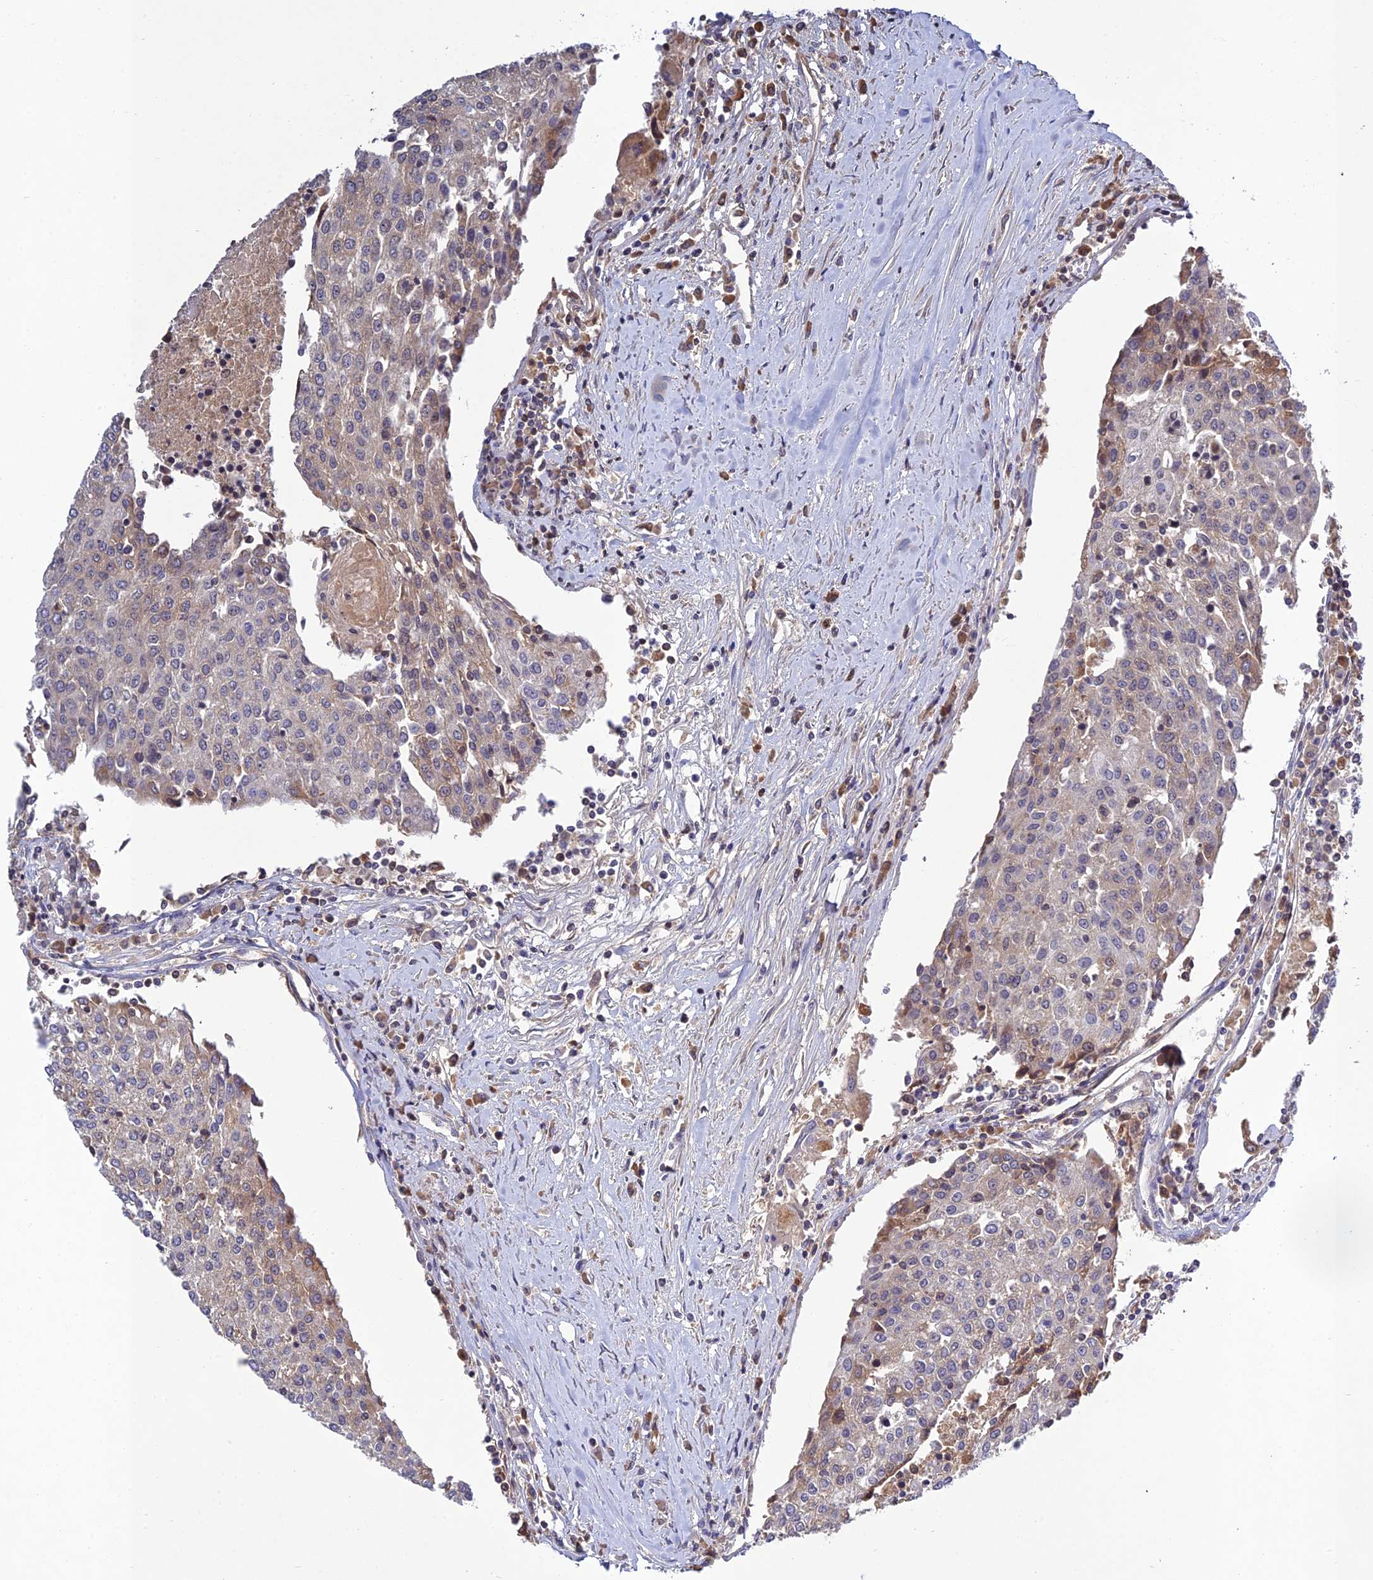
{"staining": {"intensity": "negative", "quantity": "none", "location": "none"}, "tissue": "urothelial cancer", "cell_type": "Tumor cells", "image_type": "cancer", "snomed": [{"axis": "morphology", "description": "Urothelial carcinoma, High grade"}, {"axis": "topography", "description": "Urinary bladder"}], "caption": "This is an IHC photomicrograph of urothelial cancer. There is no positivity in tumor cells.", "gene": "CHST5", "patient": {"sex": "female", "age": 85}}